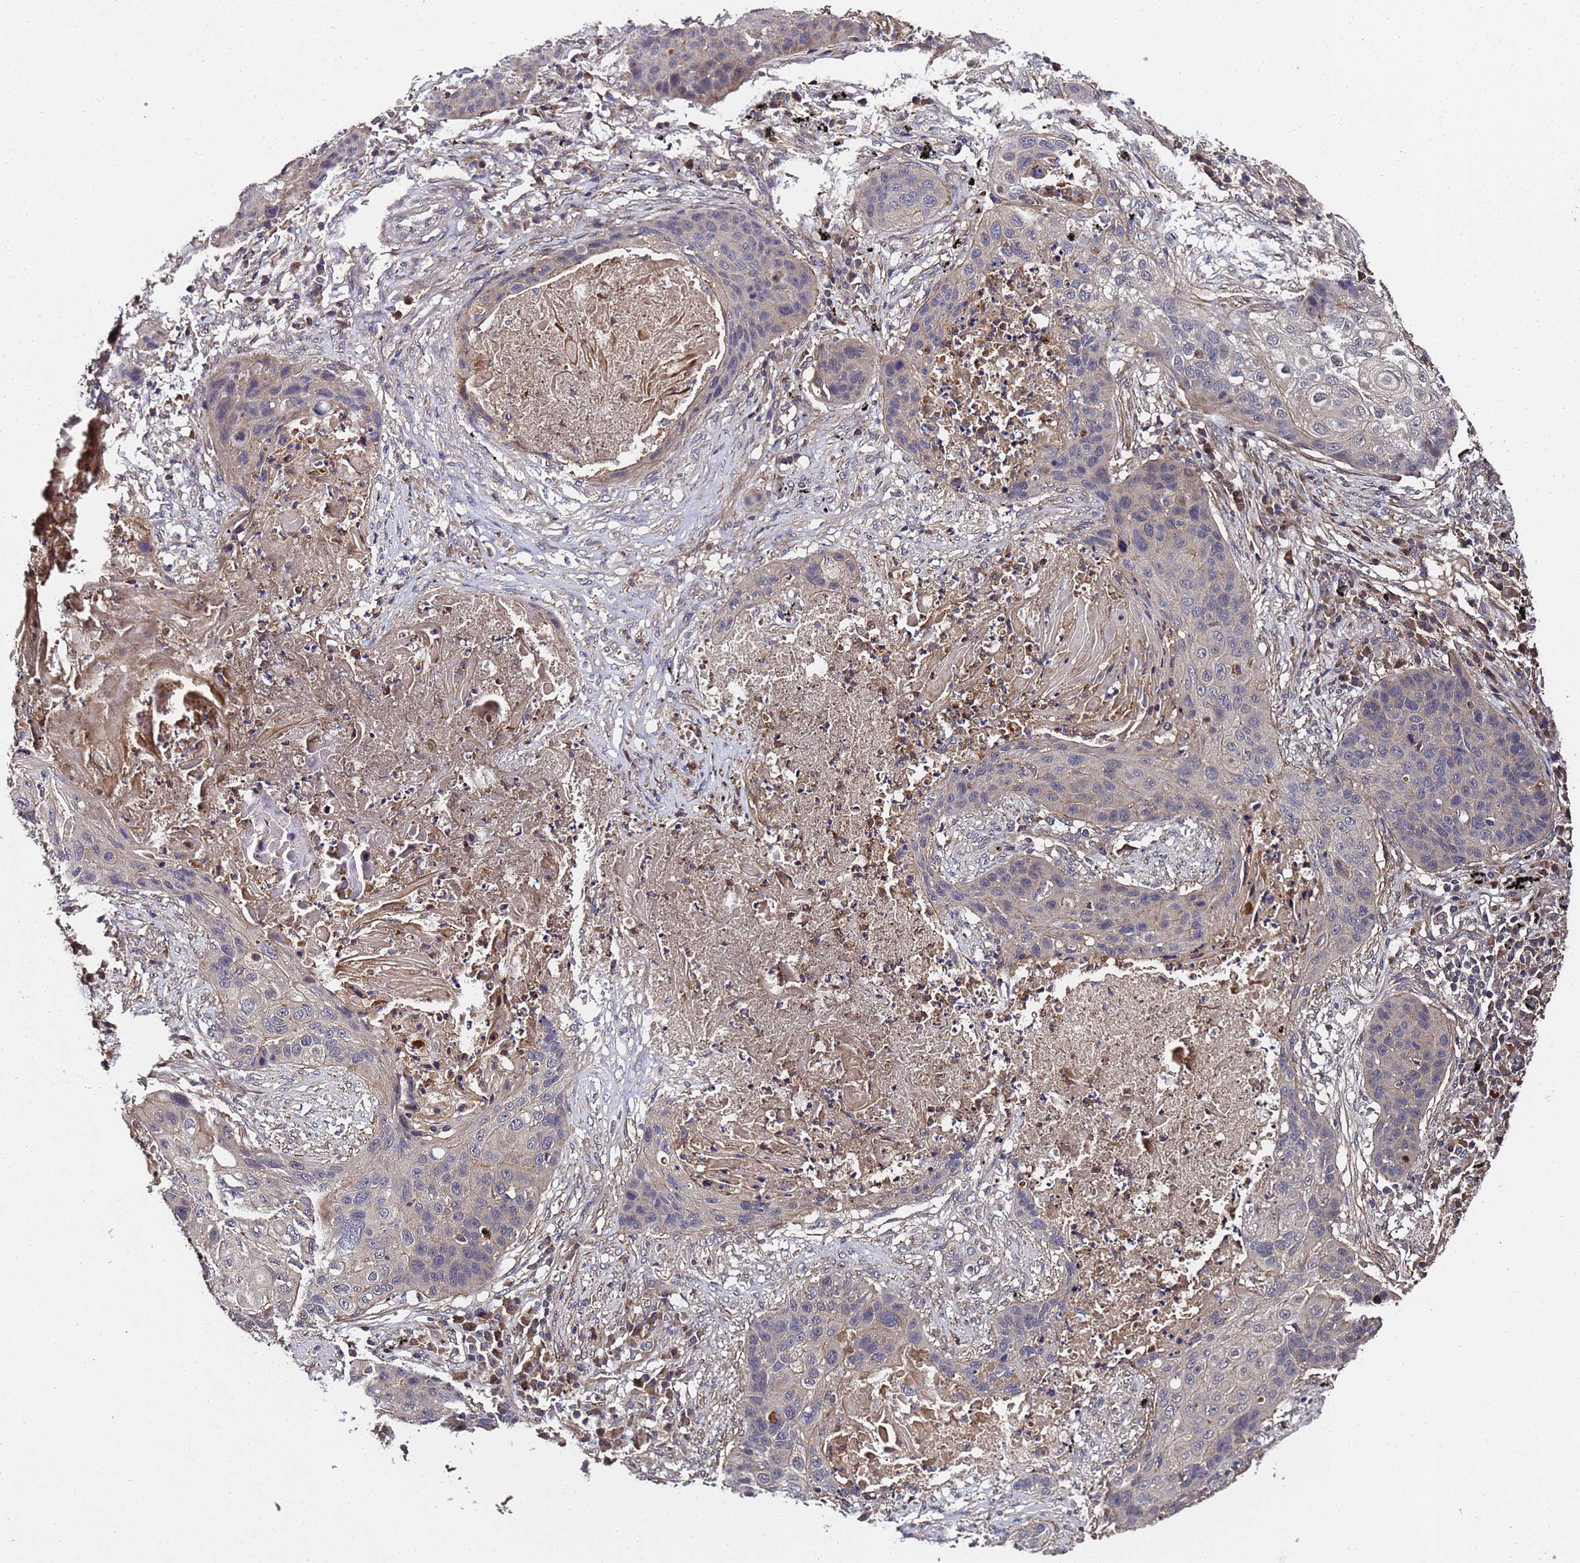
{"staining": {"intensity": "weak", "quantity": "<25%", "location": "cytoplasmic/membranous,nuclear"}, "tissue": "lung cancer", "cell_type": "Tumor cells", "image_type": "cancer", "snomed": [{"axis": "morphology", "description": "Squamous cell carcinoma, NOS"}, {"axis": "topography", "description": "Lung"}], "caption": "Human squamous cell carcinoma (lung) stained for a protein using immunohistochemistry (IHC) reveals no staining in tumor cells.", "gene": "GSTCD", "patient": {"sex": "female", "age": 63}}